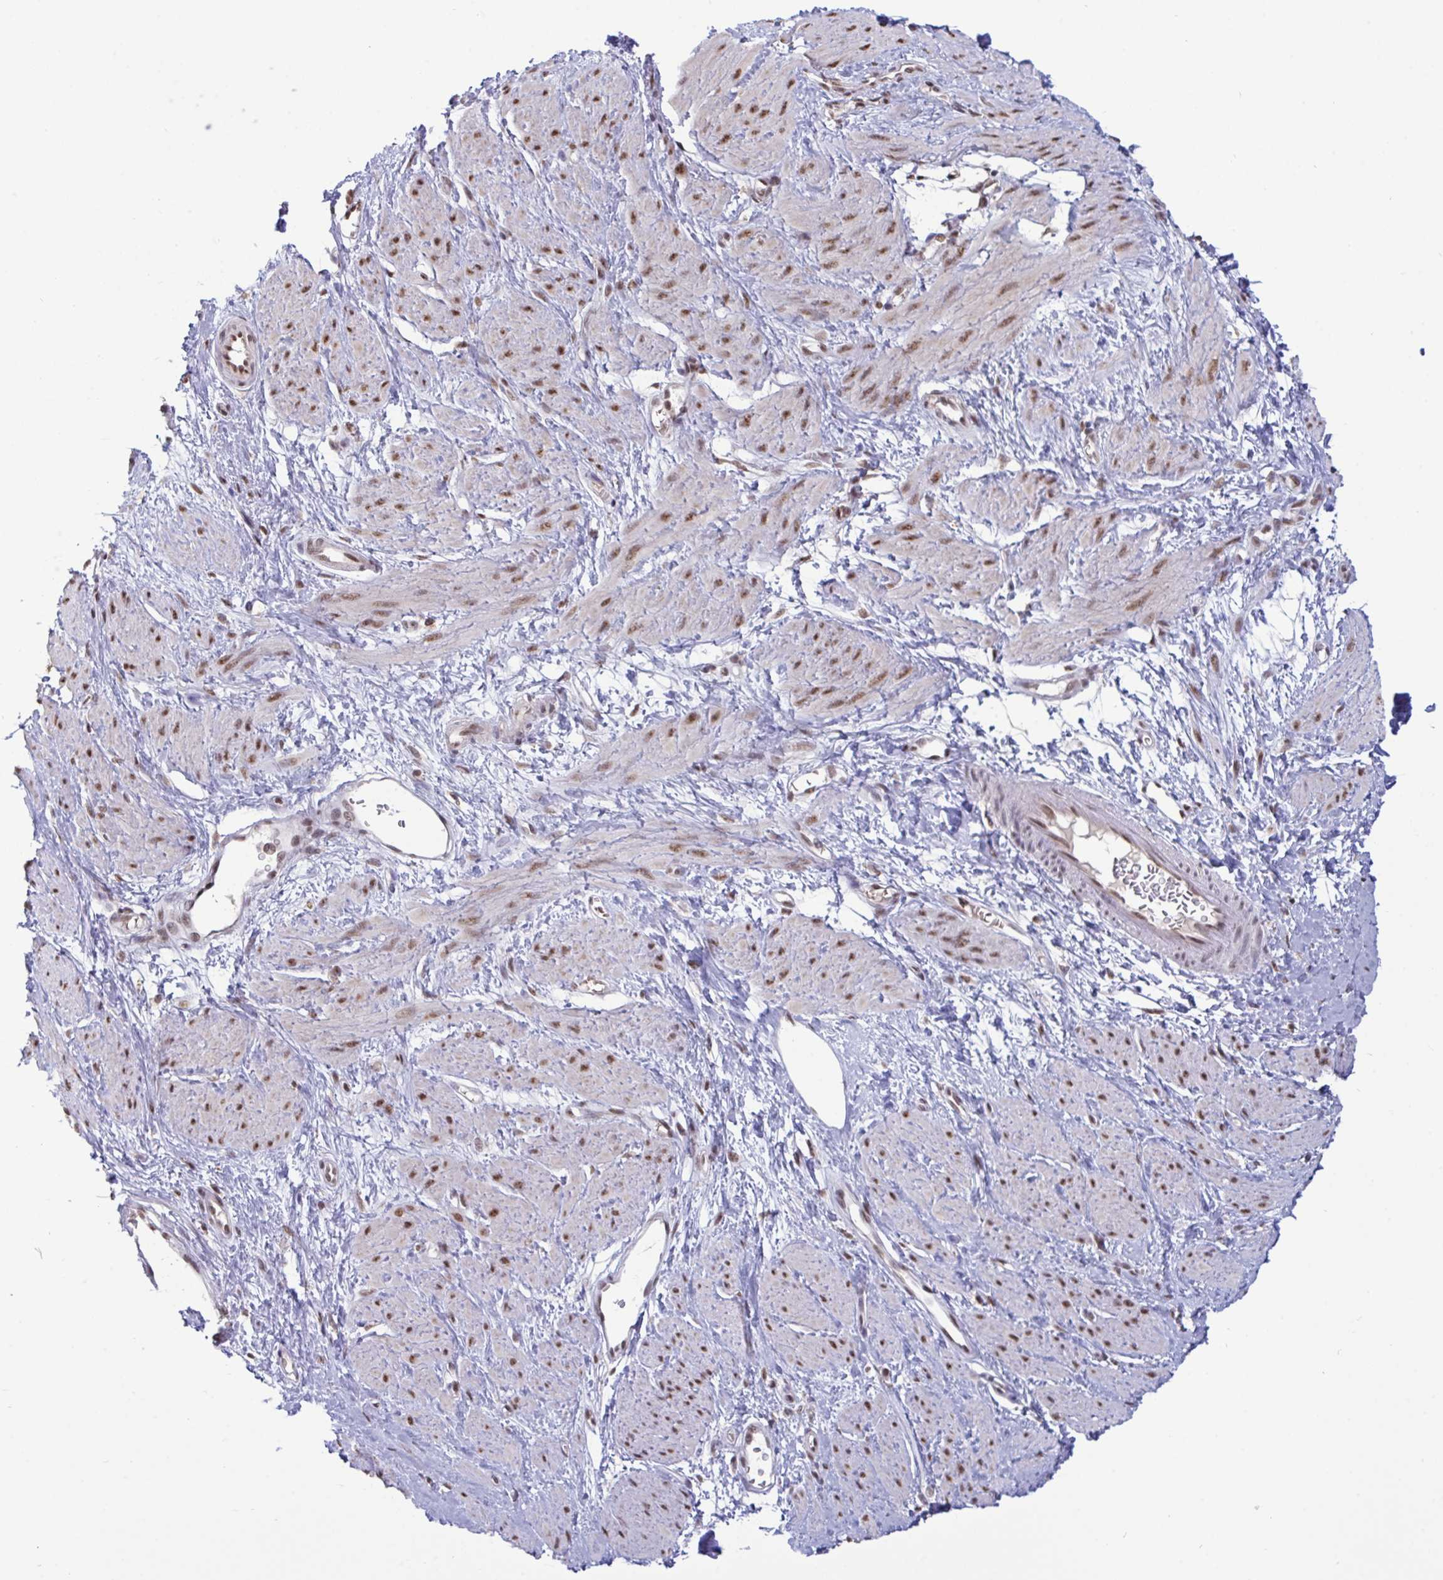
{"staining": {"intensity": "moderate", "quantity": ">75%", "location": "nuclear"}, "tissue": "smooth muscle", "cell_type": "Smooth muscle cells", "image_type": "normal", "snomed": [{"axis": "morphology", "description": "Normal tissue, NOS"}, {"axis": "topography", "description": "Smooth muscle"}, {"axis": "topography", "description": "Uterus"}], "caption": "This micrograph exhibits IHC staining of benign human smooth muscle, with medium moderate nuclear expression in about >75% of smooth muscle cells.", "gene": "PUF60", "patient": {"sex": "female", "age": 39}}